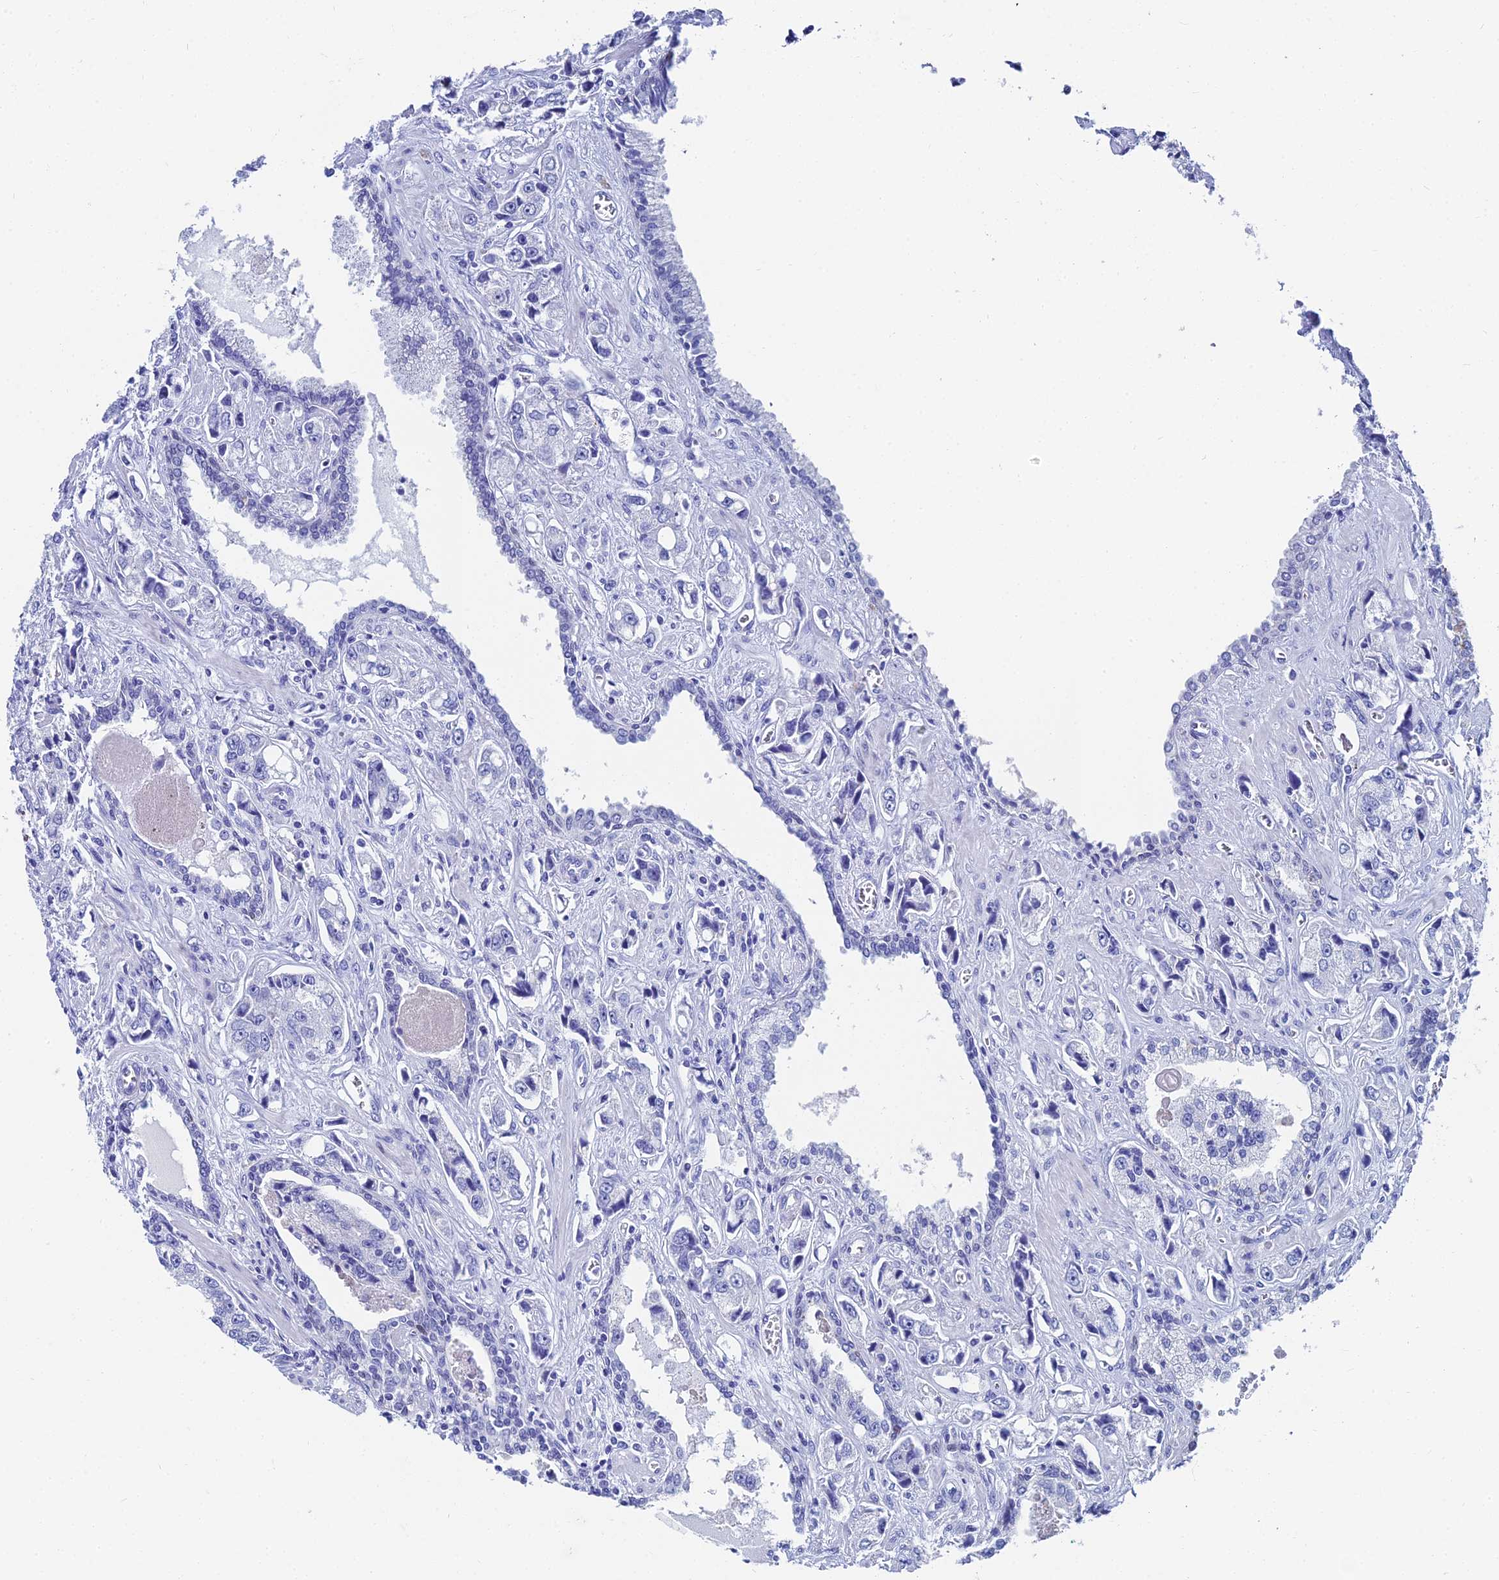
{"staining": {"intensity": "negative", "quantity": "none", "location": "none"}, "tissue": "prostate cancer", "cell_type": "Tumor cells", "image_type": "cancer", "snomed": [{"axis": "morphology", "description": "Adenocarcinoma, High grade"}, {"axis": "topography", "description": "Prostate"}], "caption": "This is an IHC histopathology image of human adenocarcinoma (high-grade) (prostate). There is no expression in tumor cells.", "gene": "HSPA1L", "patient": {"sex": "male", "age": 74}}